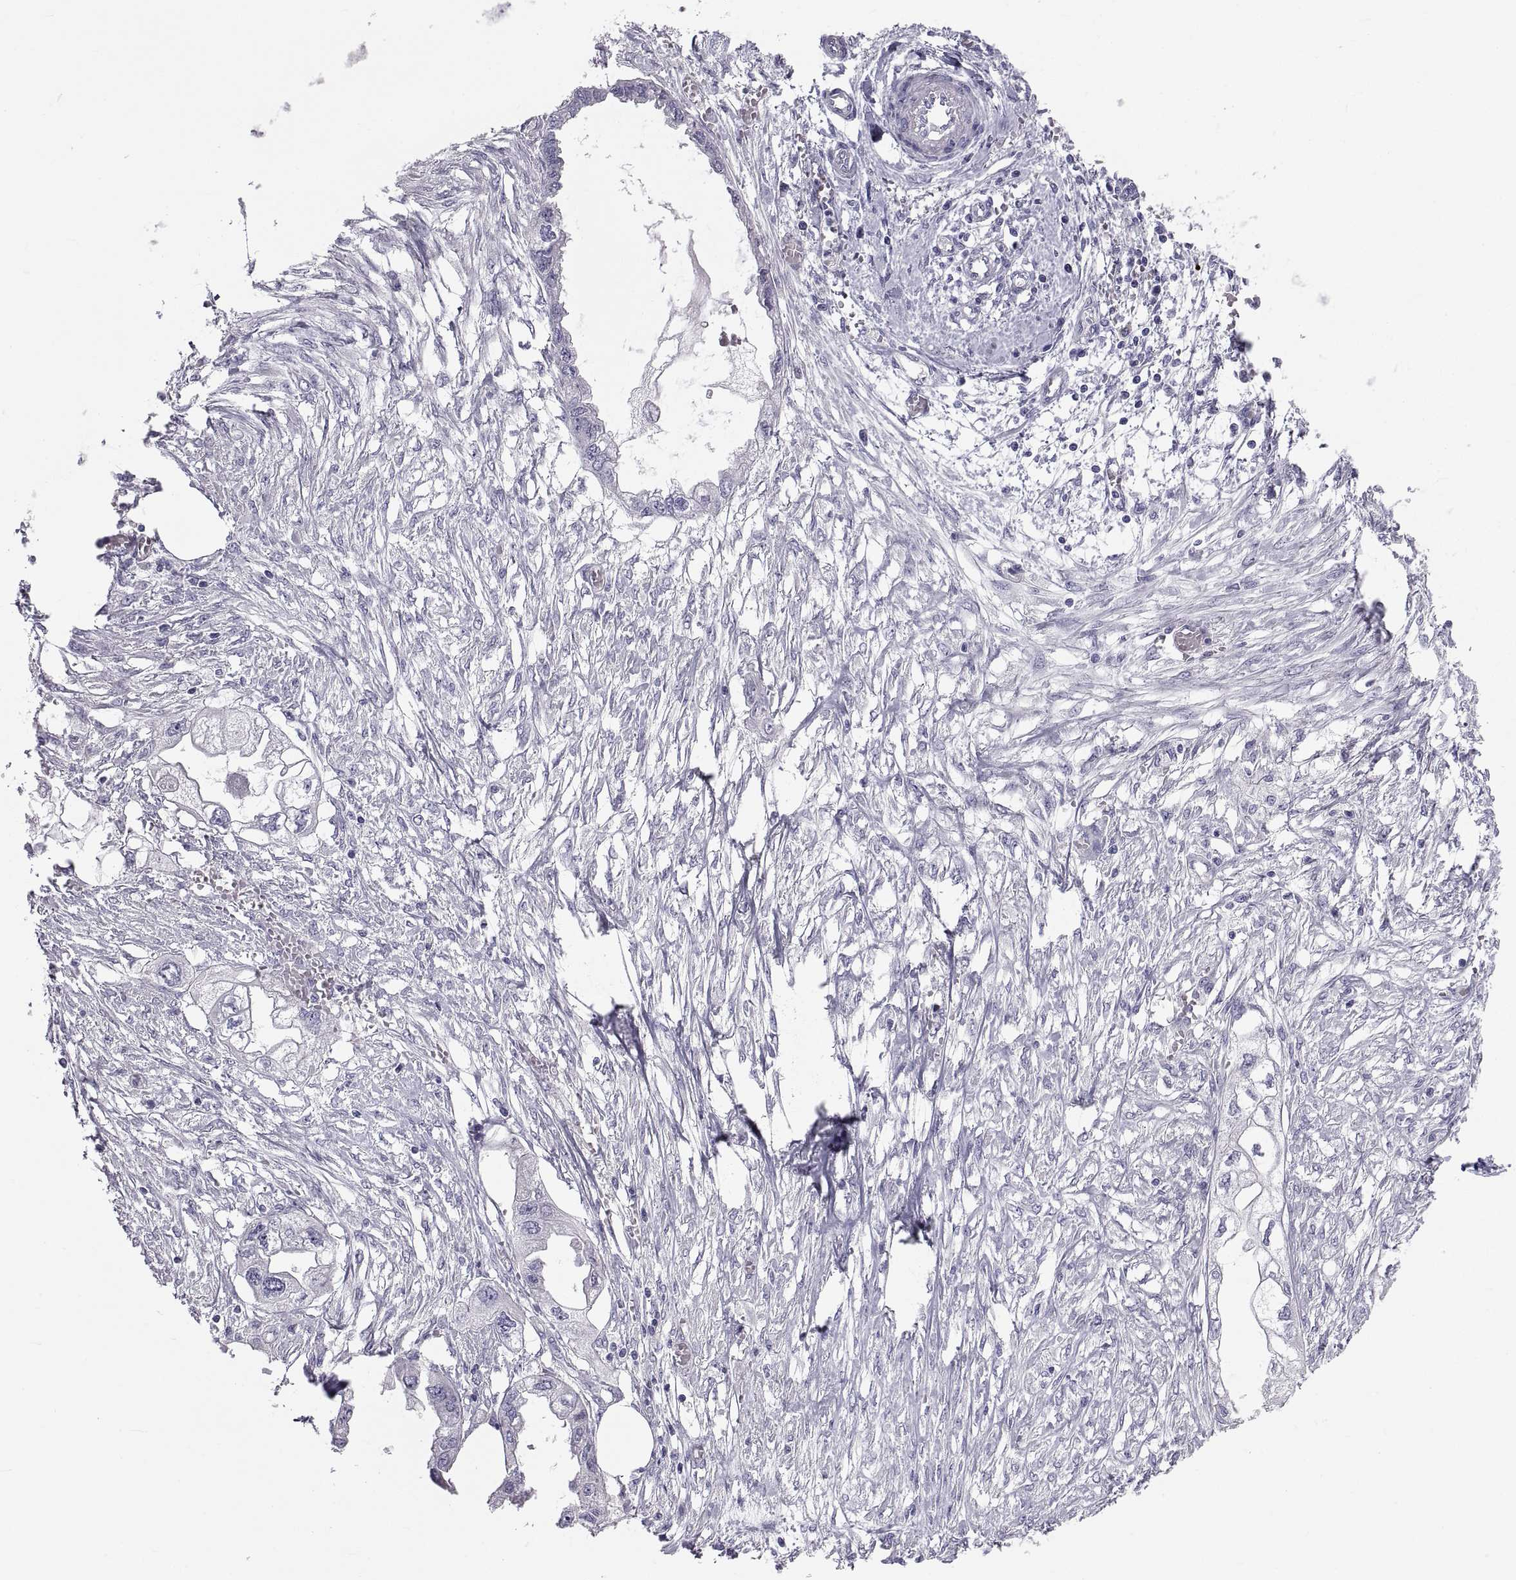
{"staining": {"intensity": "negative", "quantity": "none", "location": "none"}, "tissue": "endometrial cancer", "cell_type": "Tumor cells", "image_type": "cancer", "snomed": [{"axis": "morphology", "description": "Adenocarcinoma, NOS"}, {"axis": "morphology", "description": "Adenocarcinoma, metastatic, NOS"}, {"axis": "topography", "description": "Adipose tissue"}, {"axis": "topography", "description": "Endometrium"}], "caption": "There is no significant expression in tumor cells of metastatic adenocarcinoma (endometrial).", "gene": "NPTX2", "patient": {"sex": "female", "age": 67}}